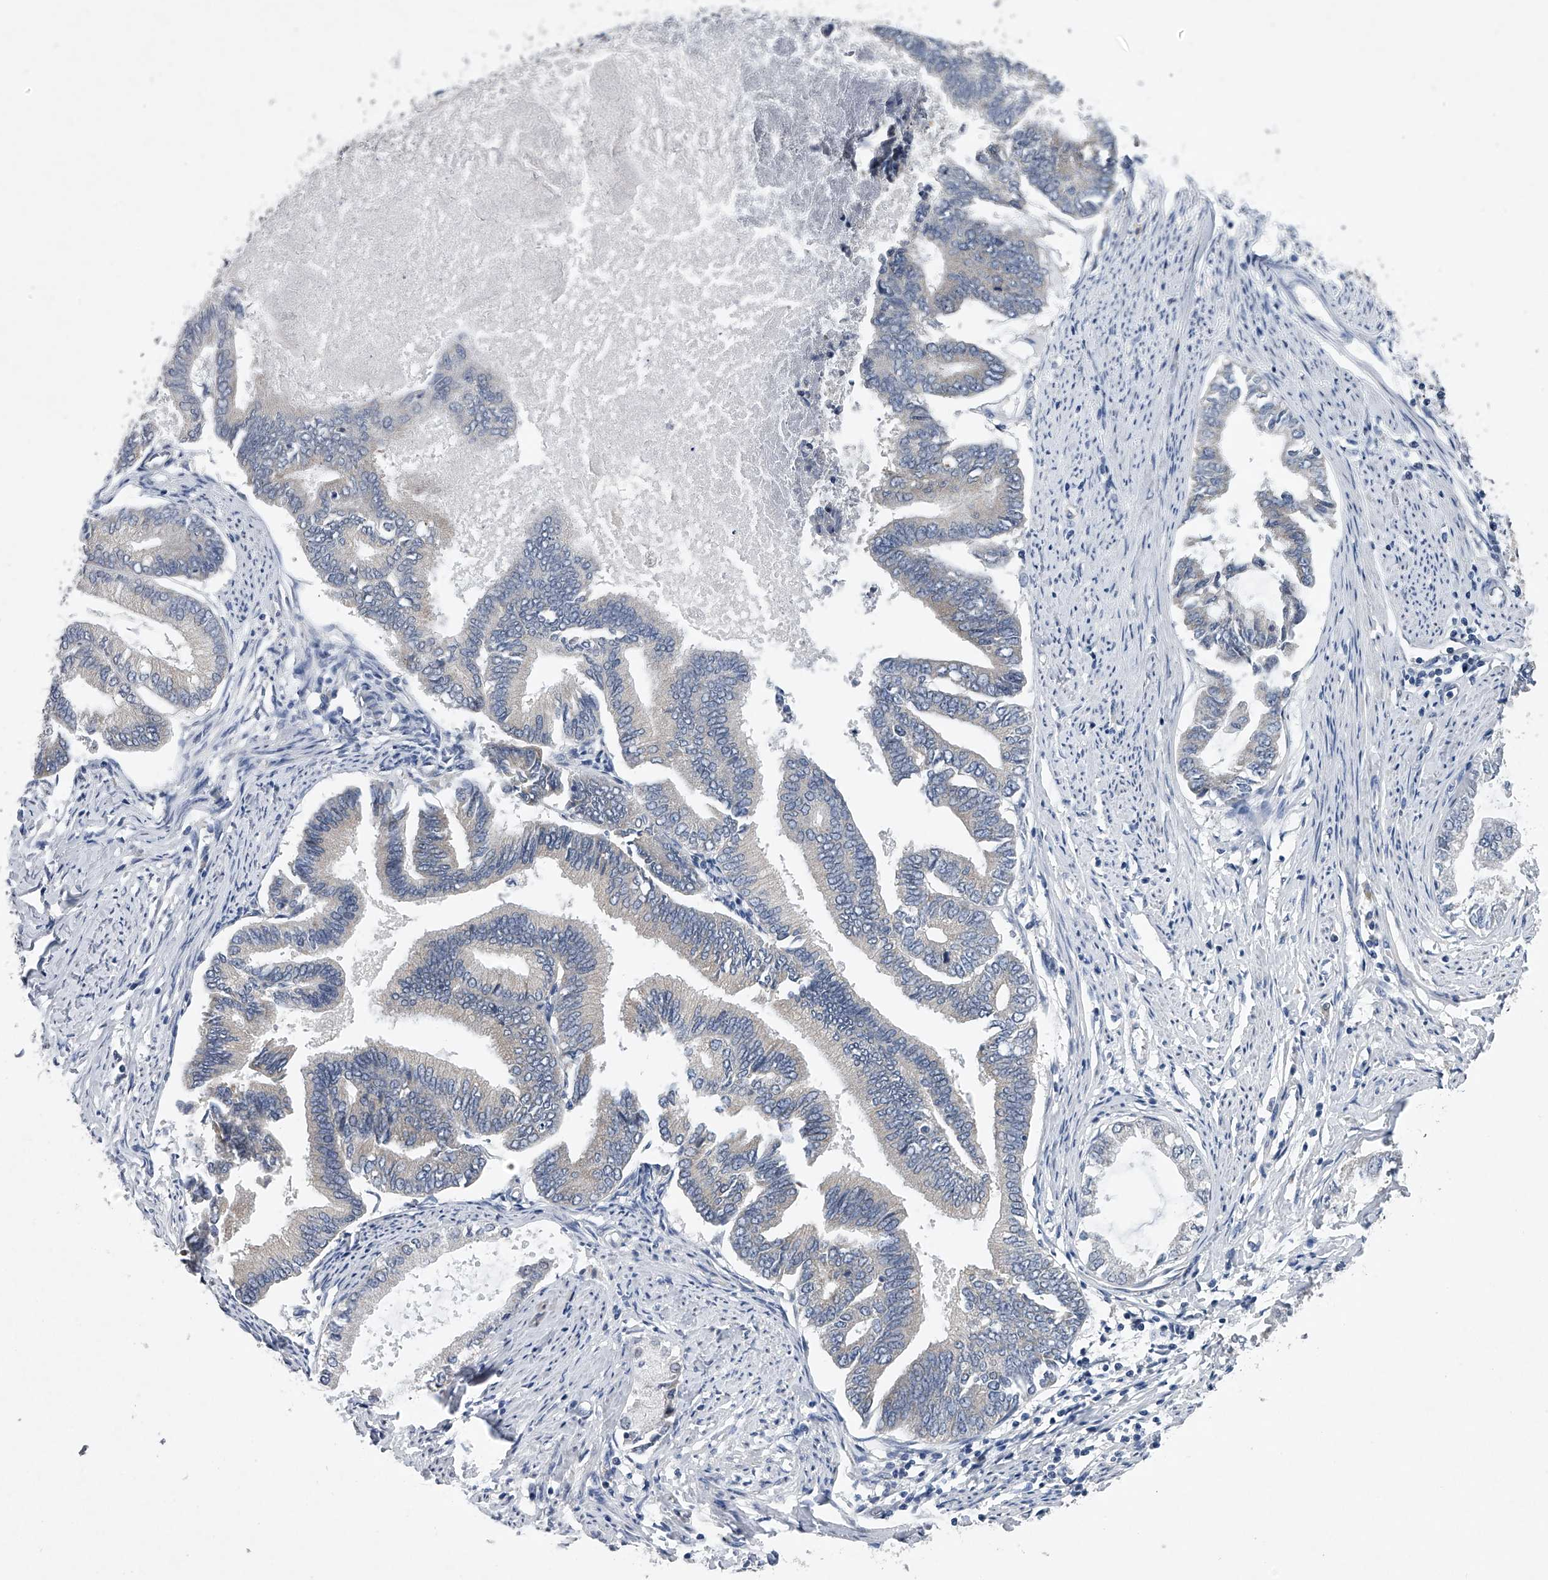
{"staining": {"intensity": "negative", "quantity": "none", "location": "none"}, "tissue": "endometrial cancer", "cell_type": "Tumor cells", "image_type": "cancer", "snomed": [{"axis": "morphology", "description": "Adenocarcinoma, NOS"}, {"axis": "topography", "description": "Endometrium"}], "caption": "A photomicrograph of human endometrial cancer is negative for staining in tumor cells.", "gene": "RNF5", "patient": {"sex": "female", "age": 86}}